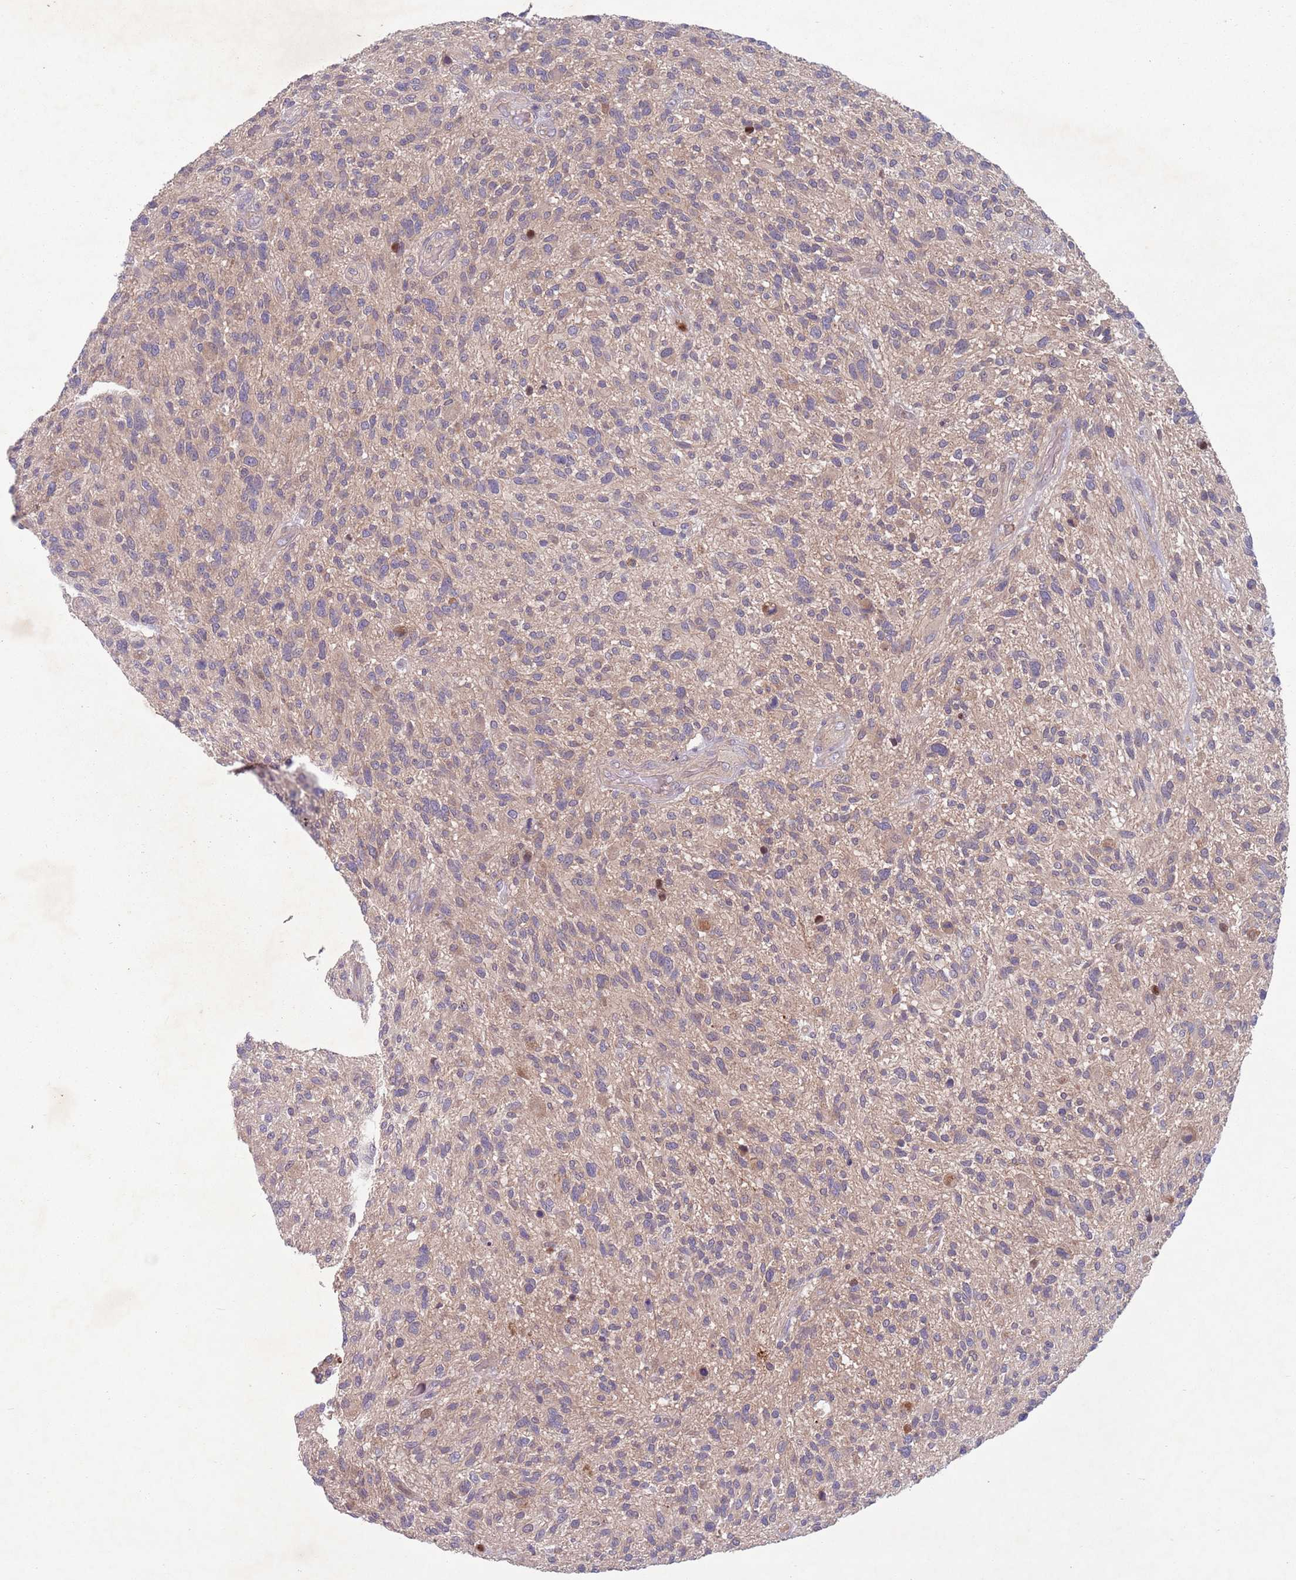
{"staining": {"intensity": "weak", "quantity": "25%-75%", "location": "cytoplasmic/membranous"}, "tissue": "glioma", "cell_type": "Tumor cells", "image_type": "cancer", "snomed": [{"axis": "morphology", "description": "Glioma, malignant, High grade"}, {"axis": "topography", "description": "Brain"}], "caption": "An IHC micrograph of neoplastic tissue is shown. Protein staining in brown highlights weak cytoplasmic/membranous positivity in high-grade glioma (malignant) within tumor cells.", "gene": "TYW1", "patient": {"sex": "male", "age": 47}}